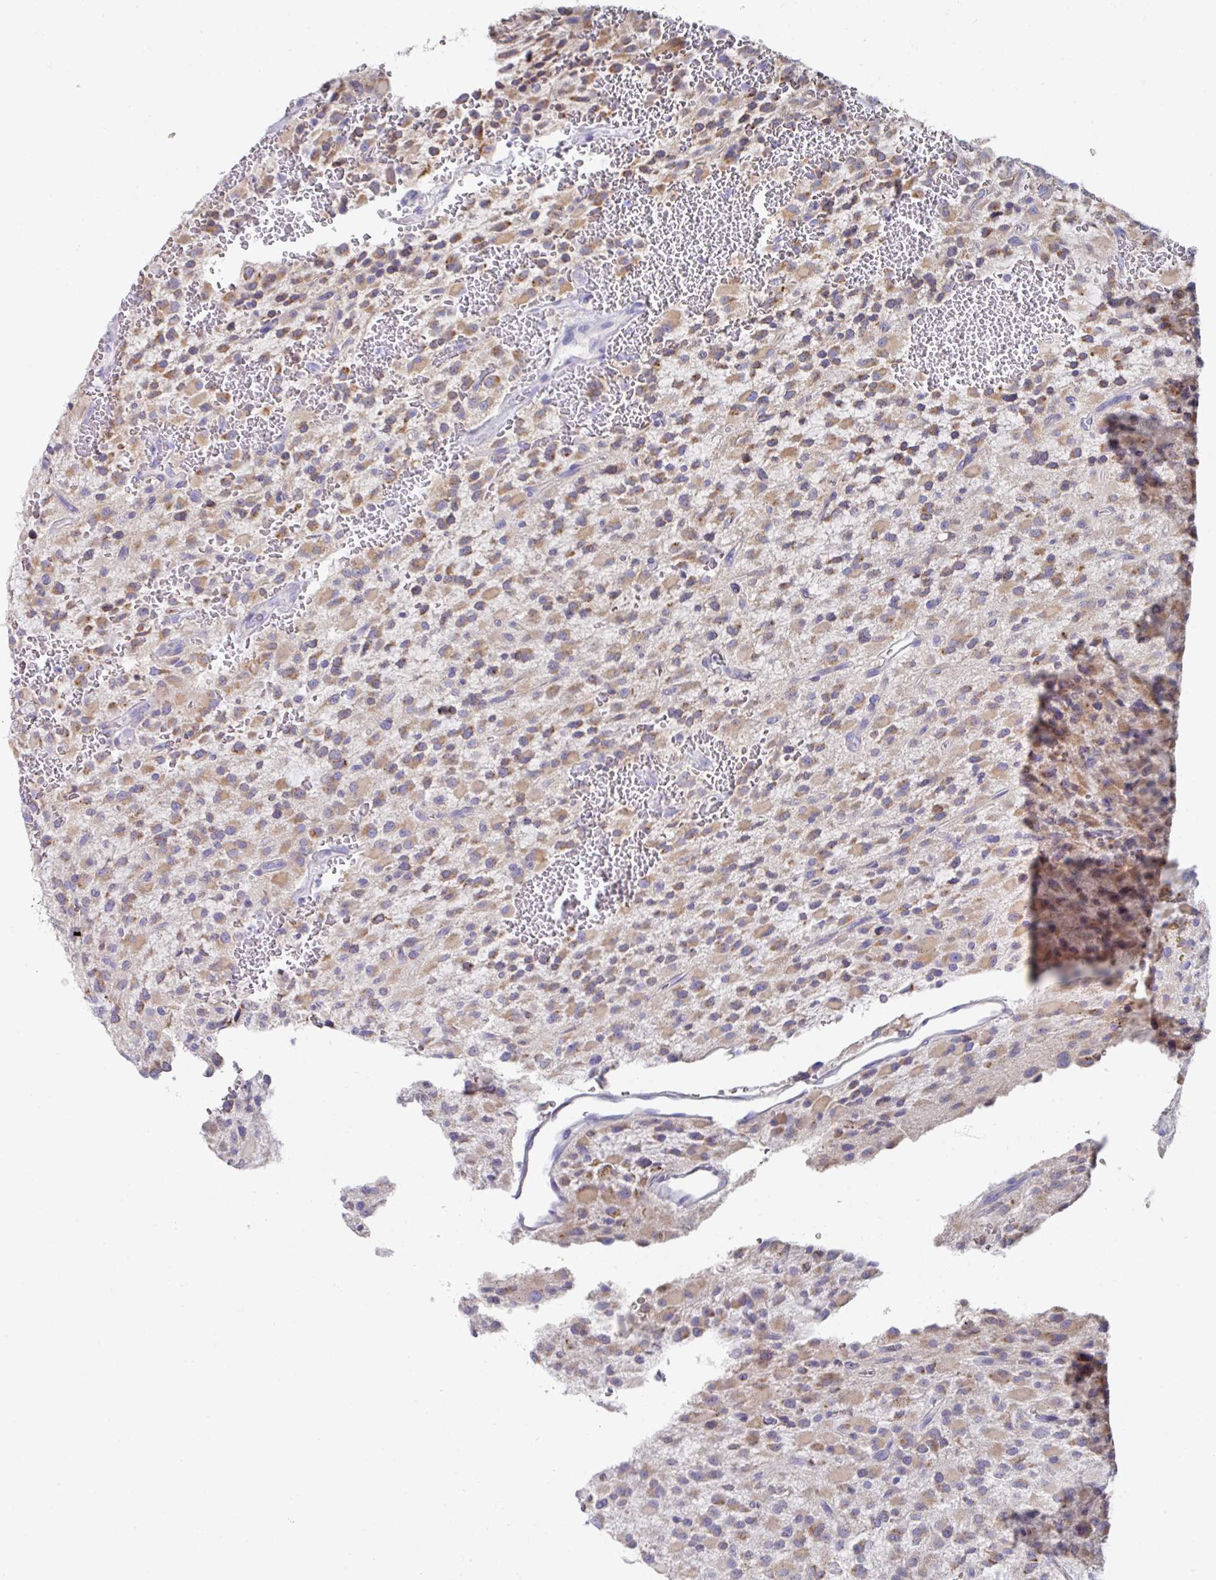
{"staining": {"intensity": "moderate", "quantity": ">75%", "location": "cytoplasmic/membranous"}, "tissue": "glioma", "cell_type": "Tumor cells", "image_type": "cancer", "snomed": [{"axis": "morphology", "description": "Glioma, malignant, High grade"}, {"axis": "topography", "description": "Brain"}], "caption": "IHC histopathology image of neoplastic tissue: high-grade glioma (malignant) stained using immunohistochemistry shows medium levels of moderate protein expression localized specifically in the cytoplasmic/membranous of tumor cells, appearing as a cytoplasmic/membranous brown color.", "gene": "VKORC1L1", "patient": {"sex": "male", "age": 34}}